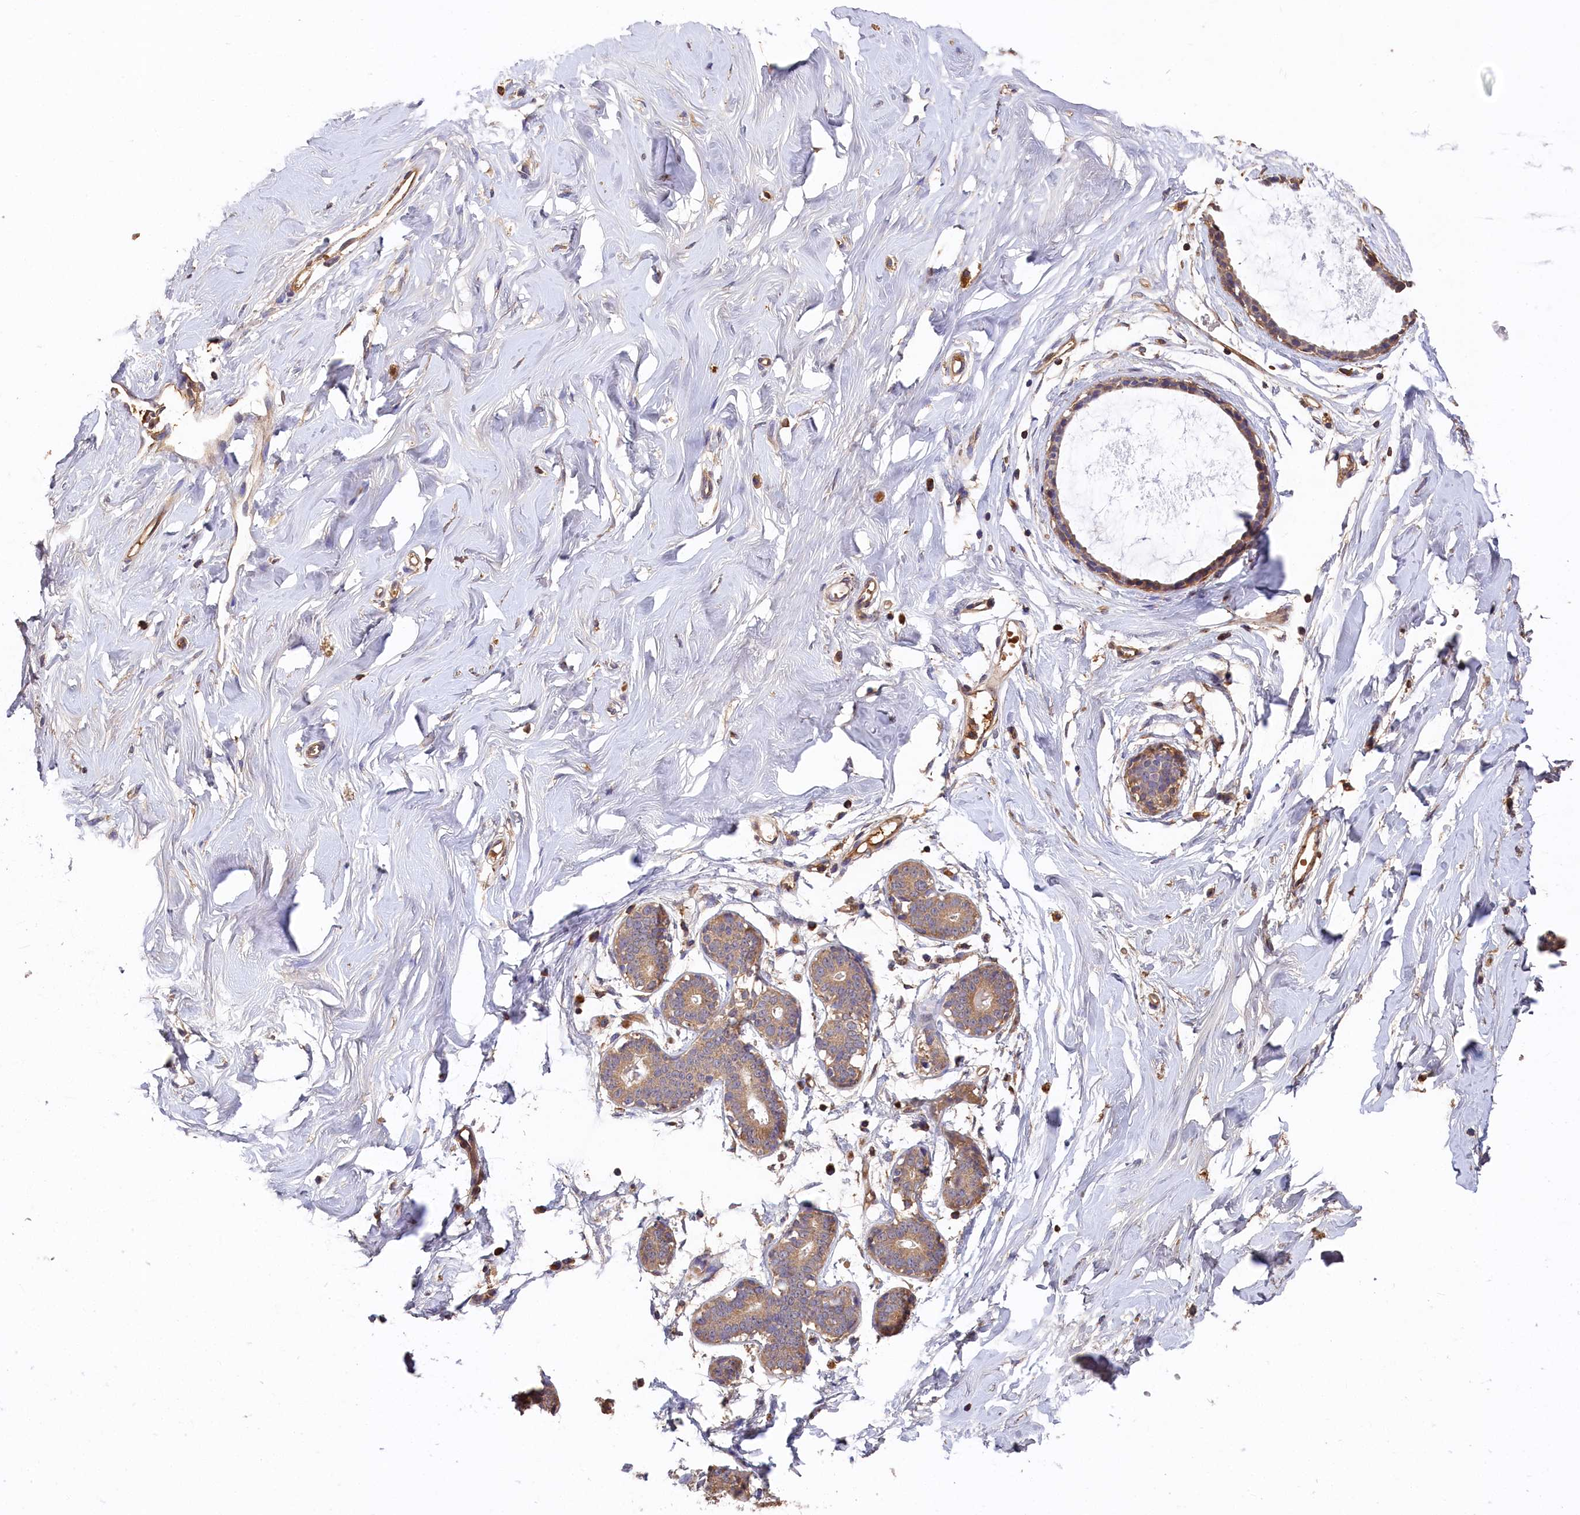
{"staining": {"intensity": "weak", "quantity": ">75%", "location": "cytoplasmic/membranous"}, "tissue": "breast", "cell_type": "Adipocytes", "image_type": "normal", "snomed": [{"axis": "morphology", "description": "Normal tissue, NOS"}, {"axis": "morphology", "description": "Adenoma, NOS"}, {"axis": "topography", "description": "Breast"}], "caption": "IHC (DAB) staining of benign human breast demonstrates weak cytoplasmic/membranous protein staining in about >75% of adipocytes. (DAB (3,3'-diaminobenzidine) IHC with brightfield microscopy, high magnification).", "gene": "DHRS11", "patient": {"sex": "female", "age": 23}}